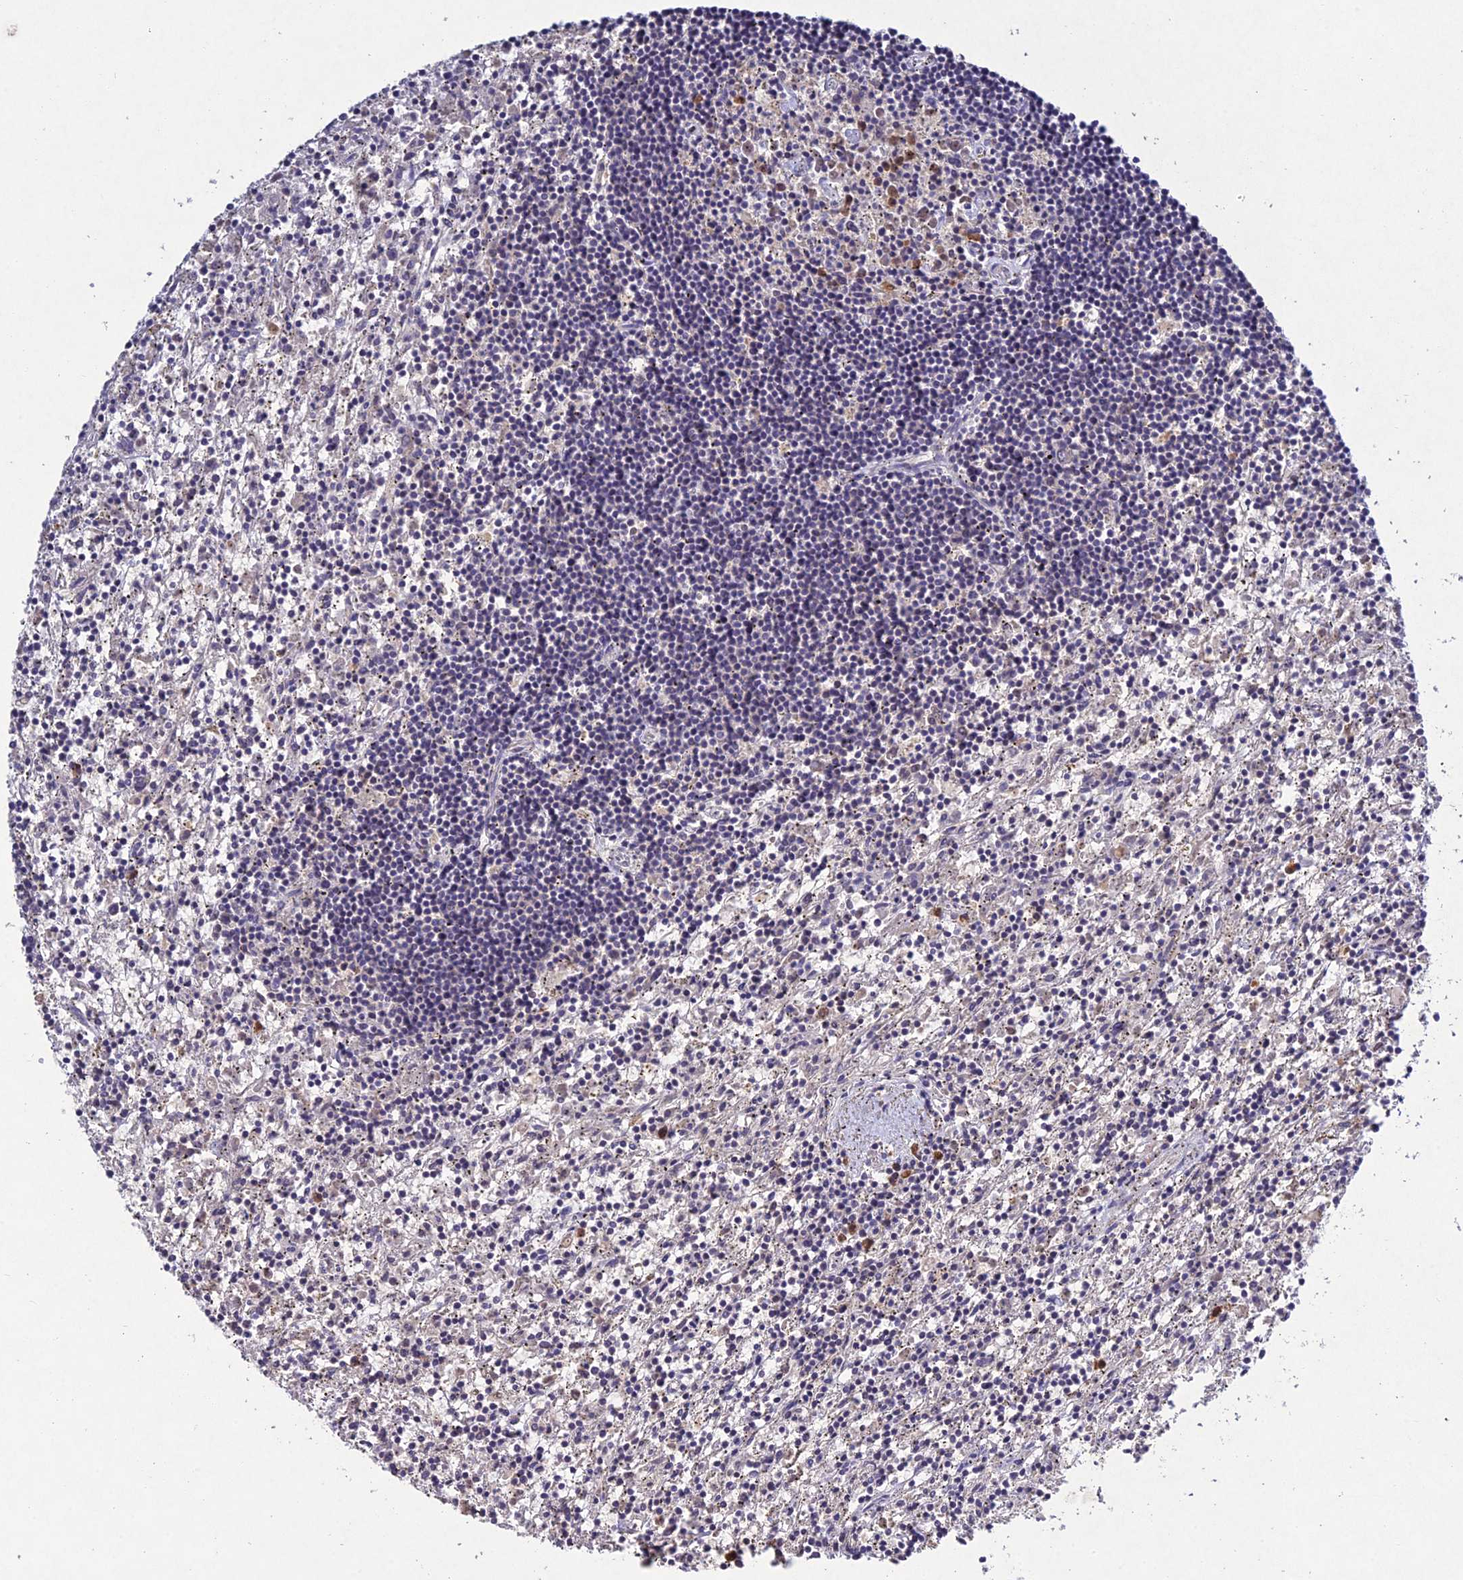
{"staining": {"intensity": "negative", "quantity": "none", "location": "none"}, "tissue": "lymphoma", "cell_type": "Tumor cells", "image_type": "cancer", "snomed": [{"axis": "morphology", "description": "Malignant lymphoma, non-Hodgkin's type, Low grade"}, {"axis": "topography", "description": "Spleen"}], "caption": "A micrograph of low-grade malignant lymphoma, non-Hodgkin's type stained for a protein reveals no brown staining in tumor cells.", "gene": "CHST5", "patient": {"sex": "male", "age": 76}}